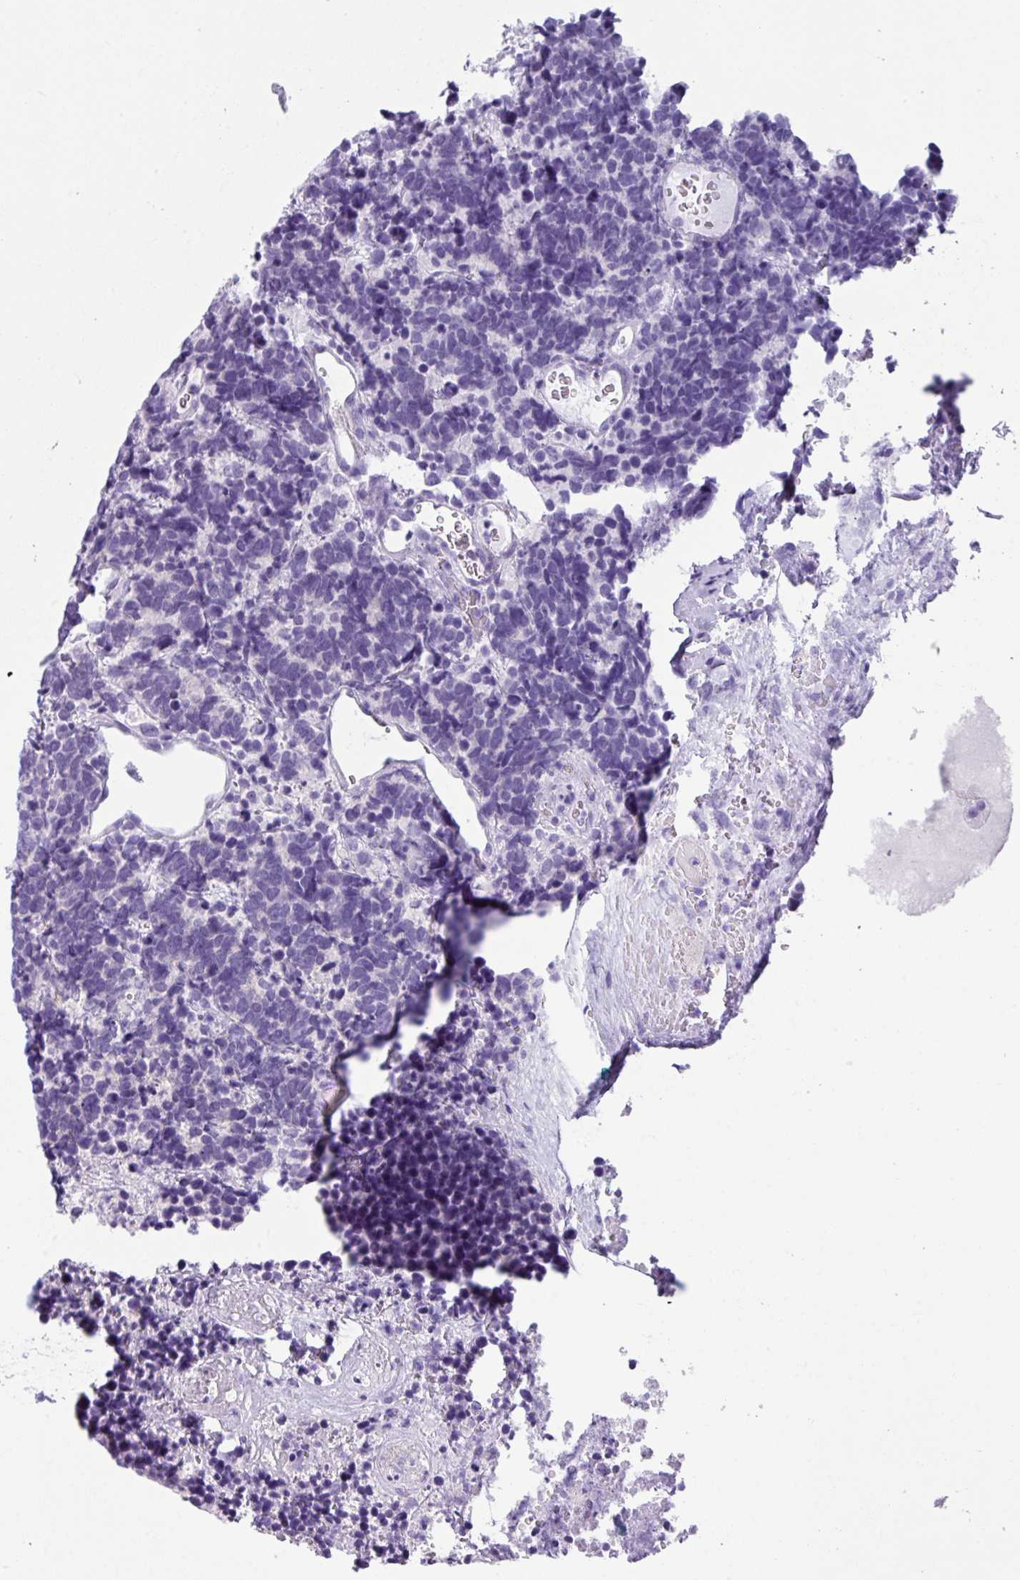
{"staining": {"intensity": "negative", "quantity": "none", "location": "none"}, "tissue": "carcinoid", "cell_type": "Tumor cells", "image_type": "cancer", "snomed": [{"axis": "morphology", "description": "Carcinoma, NOS"}, {"axis": "morphology", "description": "Carcinoid, malignant, NOS"}, {"axis": "topography", "description": "Urinary bladder"}], "caption": "High power microscopy micrograph of an immunohistochemistry (IHC) image of carcinoma, revealing no significant positivity in tumor cells. (Brightfield microscopy of DAB IHC at high magnification).", "gene": "PALS2", "patient": {"sex": "male", "age": 57}}